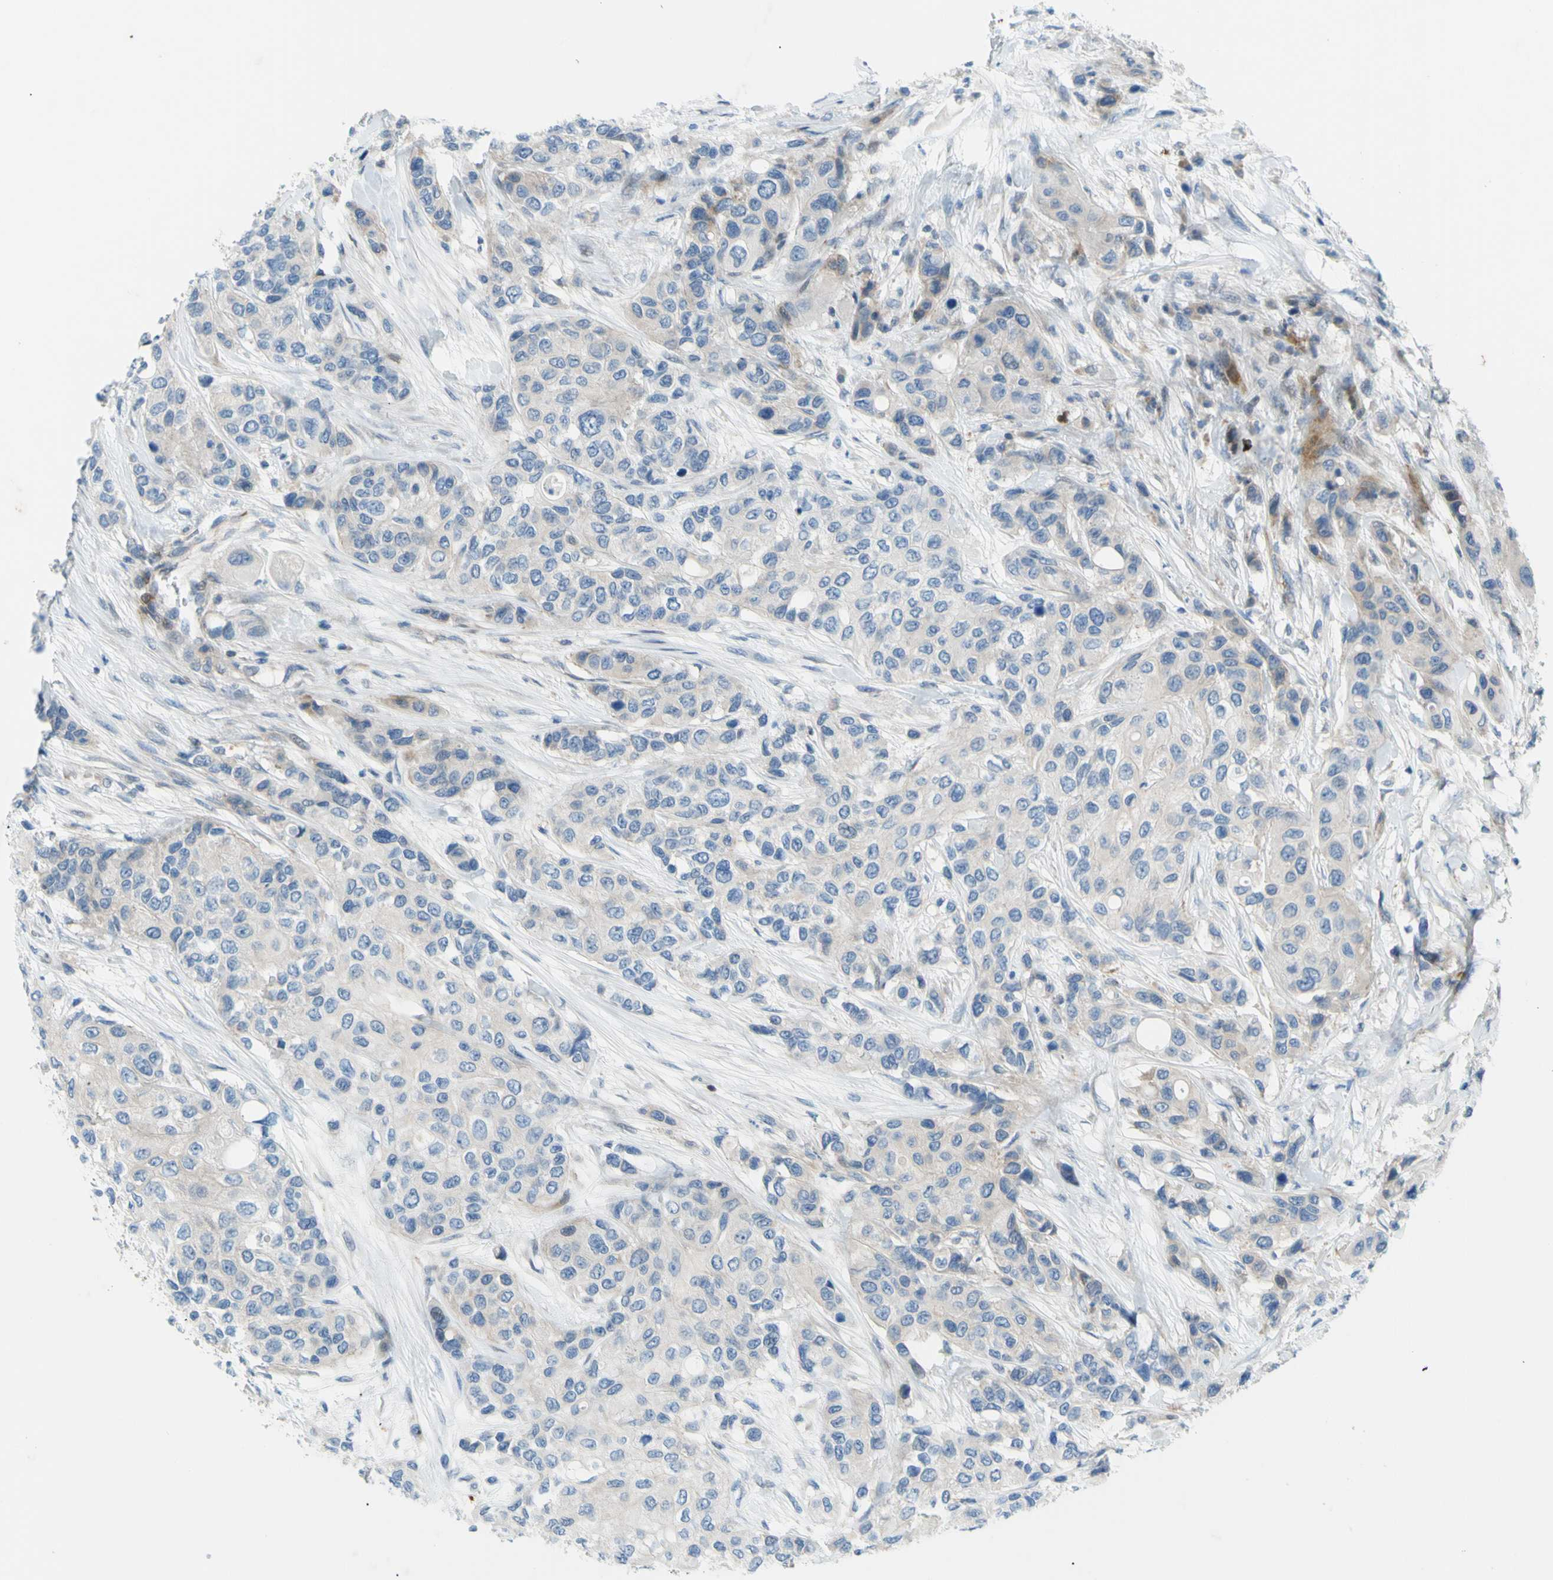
{"staining": {"intensity": "negative", "quantity": "none", "location": "none"}, "tissue": "urothelial cancer", "cell_type": "Tumor cells", "image_type": "cancer", "snomed": [{"axis": "morphology", "description": "Urothelial carcinoma, High grade"}, {"axis": "topography", "description": "Urinary bladder"}], "caption": "Immunohistochemistry (IHC) photomicrograph of neoplastic tissue: human urothelial carcinoma (high-grade) stained with DAB (3,3'-diaminobenzidine) demonstrates no significant protein expression in tumor cells. (DAB immunohistochemistry visualized using brightfield microscopy, high magnification).", "gene": "PAK2", "patient": {"sex": "female", "age": 56}}